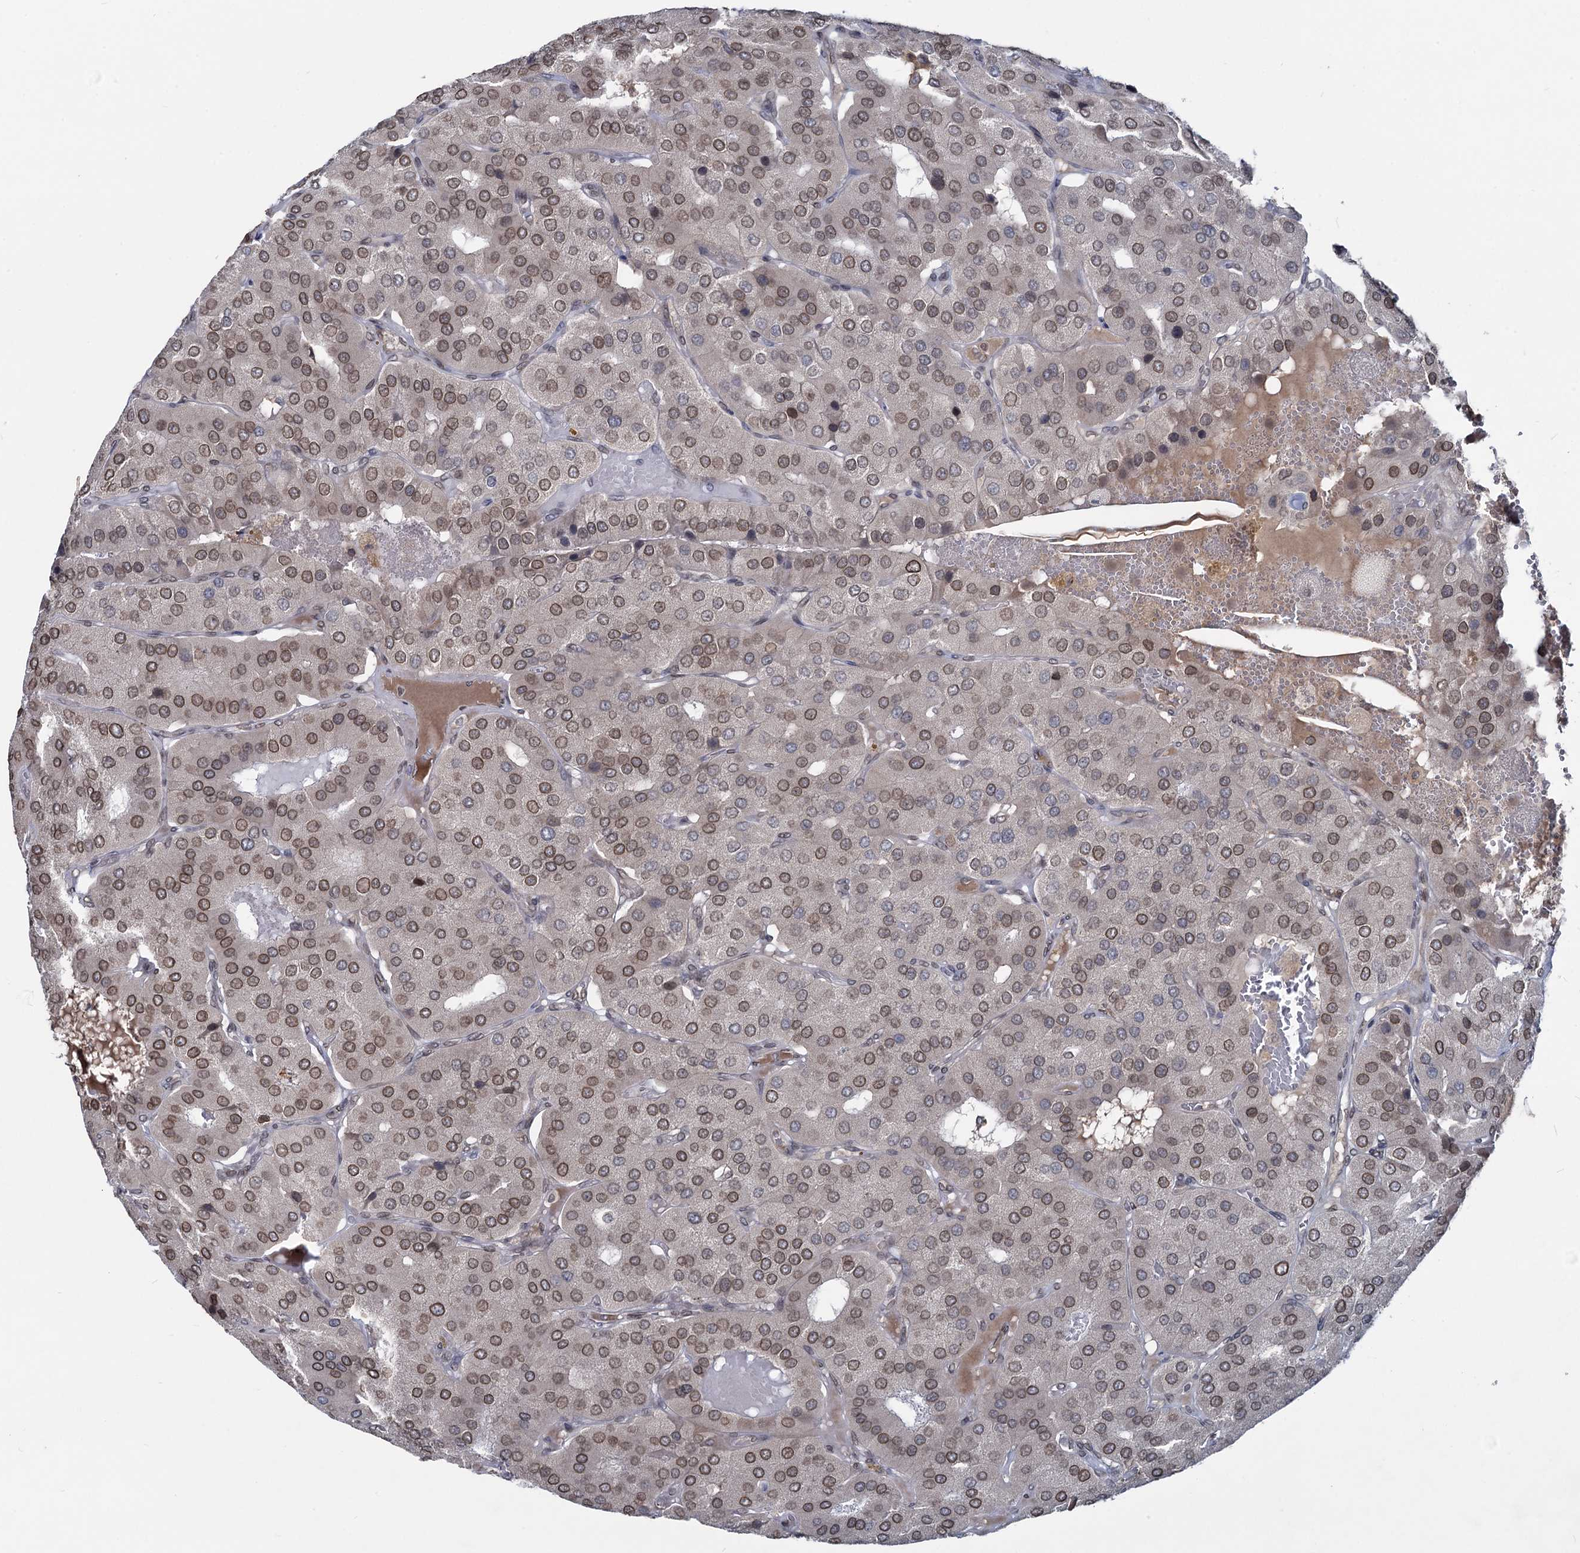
{"staining": {"intensity": "moderate", "quantity": ">75%", "location": "cytoplasmic/membranous,nuclear"}, "tissue": "parathyroid gland", "cell_type": "Glandular cells", "image_type": "normal", "snomed": [{"axis": "morphology", "description": "Normal tissue, NOS"}, {"axis": "morphology", "description": "Adenoma, NOS"}, {"axis": "topography", "description": "Parathyroid gland"}], "caption": "A histopathology image showing moderate cytoplasmic/membranous,nuclear expression in about >75% of glandular cells in benign parathyroid gland, as visualized by brown immunohistochemical staining.", "gene": "RNF6", "patient": {"sex": "female", "age": 86}}